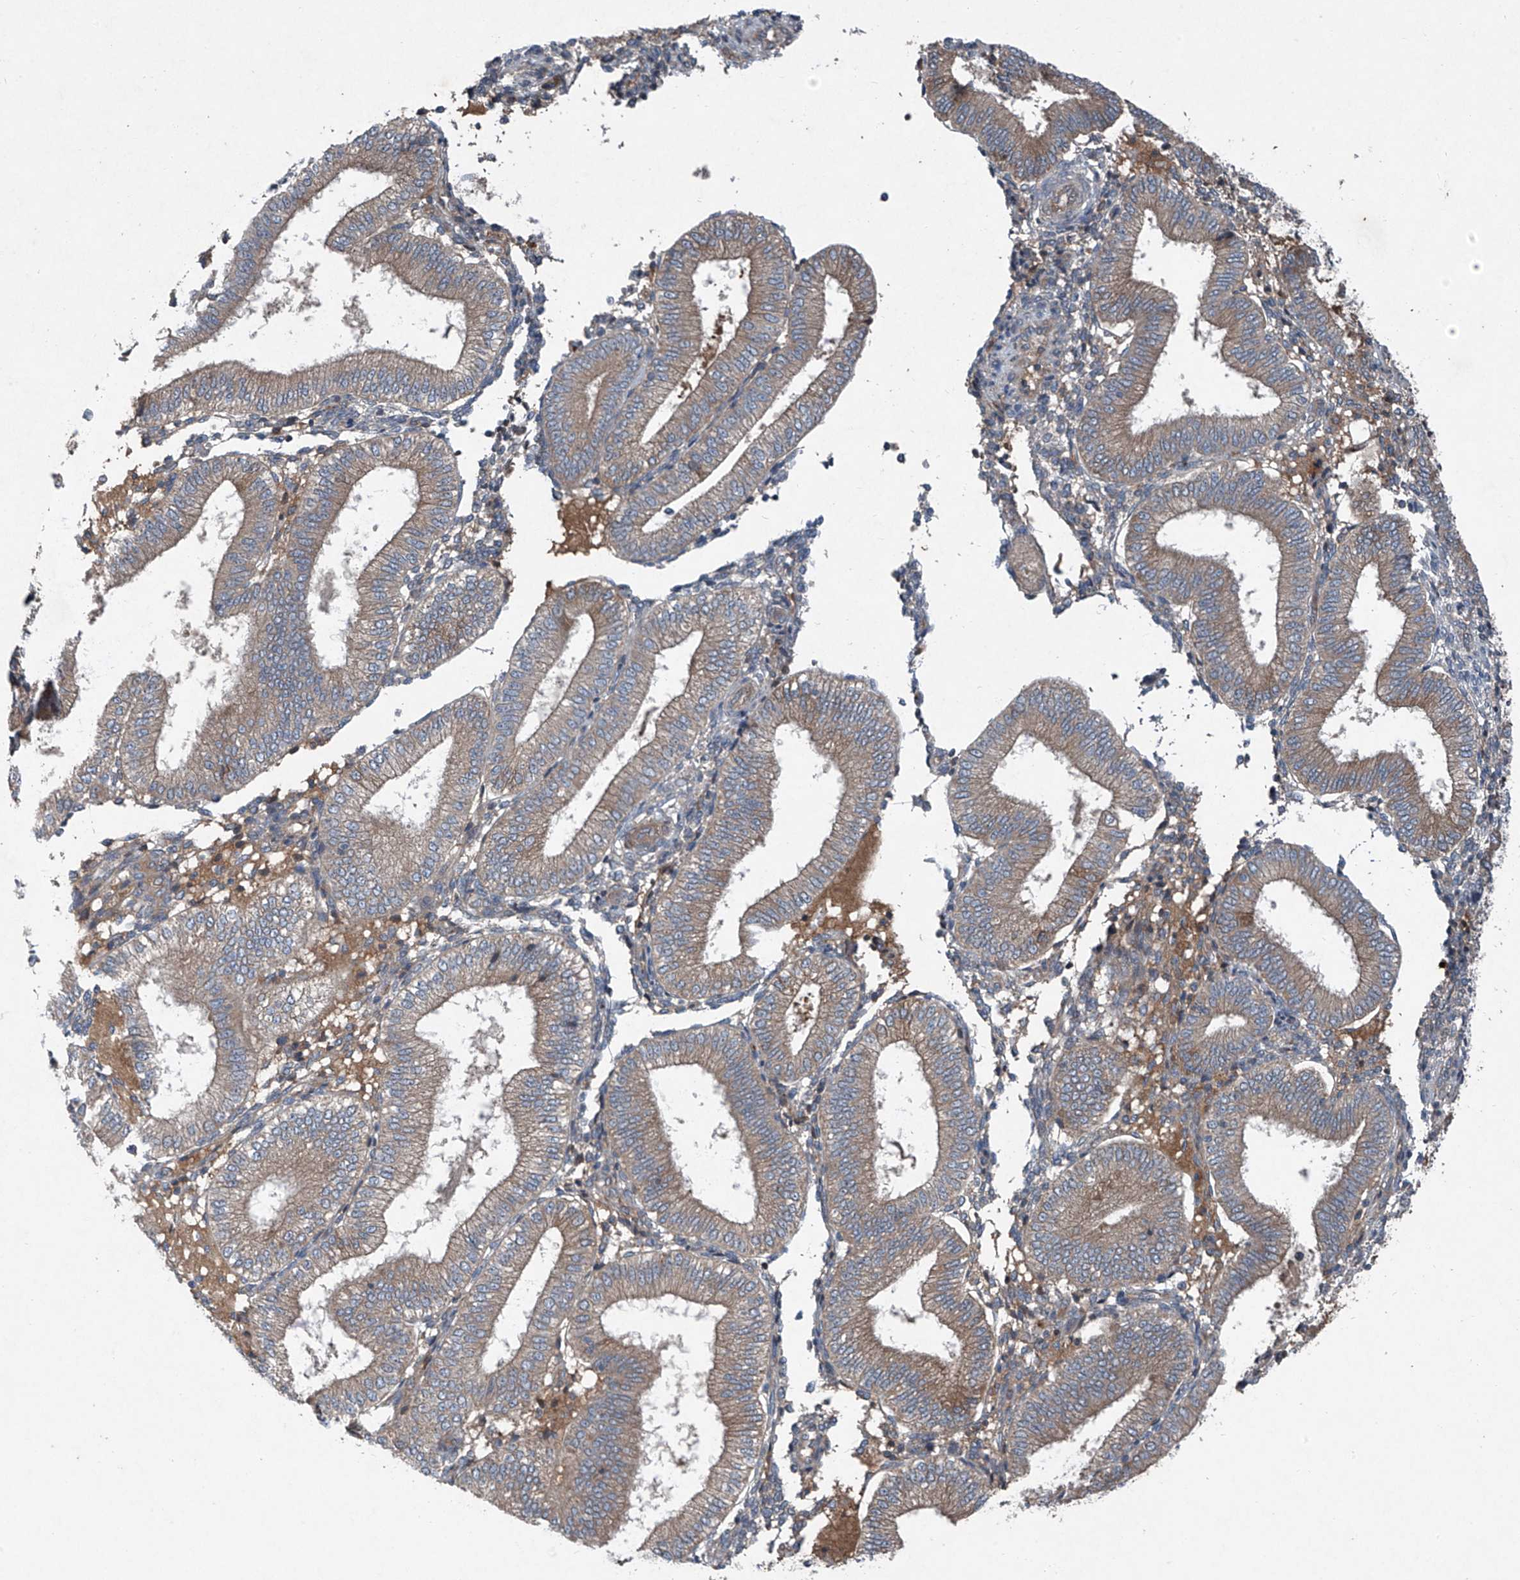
{"staining": {"intensity": "negative", "quantity": "none", "location": "none"}, "tissue": "endometrium", "cell_type": "Cells in endometrial stroma", "image_type": "normal", "snomed": [{"axis": "morphology", "description": "Normal tissue, NOS"}, {"axis": "topography", "description": "Endometrium"}], "caption": "The micrograph shows no staining of cells in endometrial stroma in unremarkable endometrium. The staining was performed using DAB (3,3'-diaminobenzidine) to visualize the protein expression in brown, while the nuclei were stained in blue with hematoxylin (Magnification: 20x).", "gene": "FOXRED2", "patient": {"sex": "female", "age": 39}}